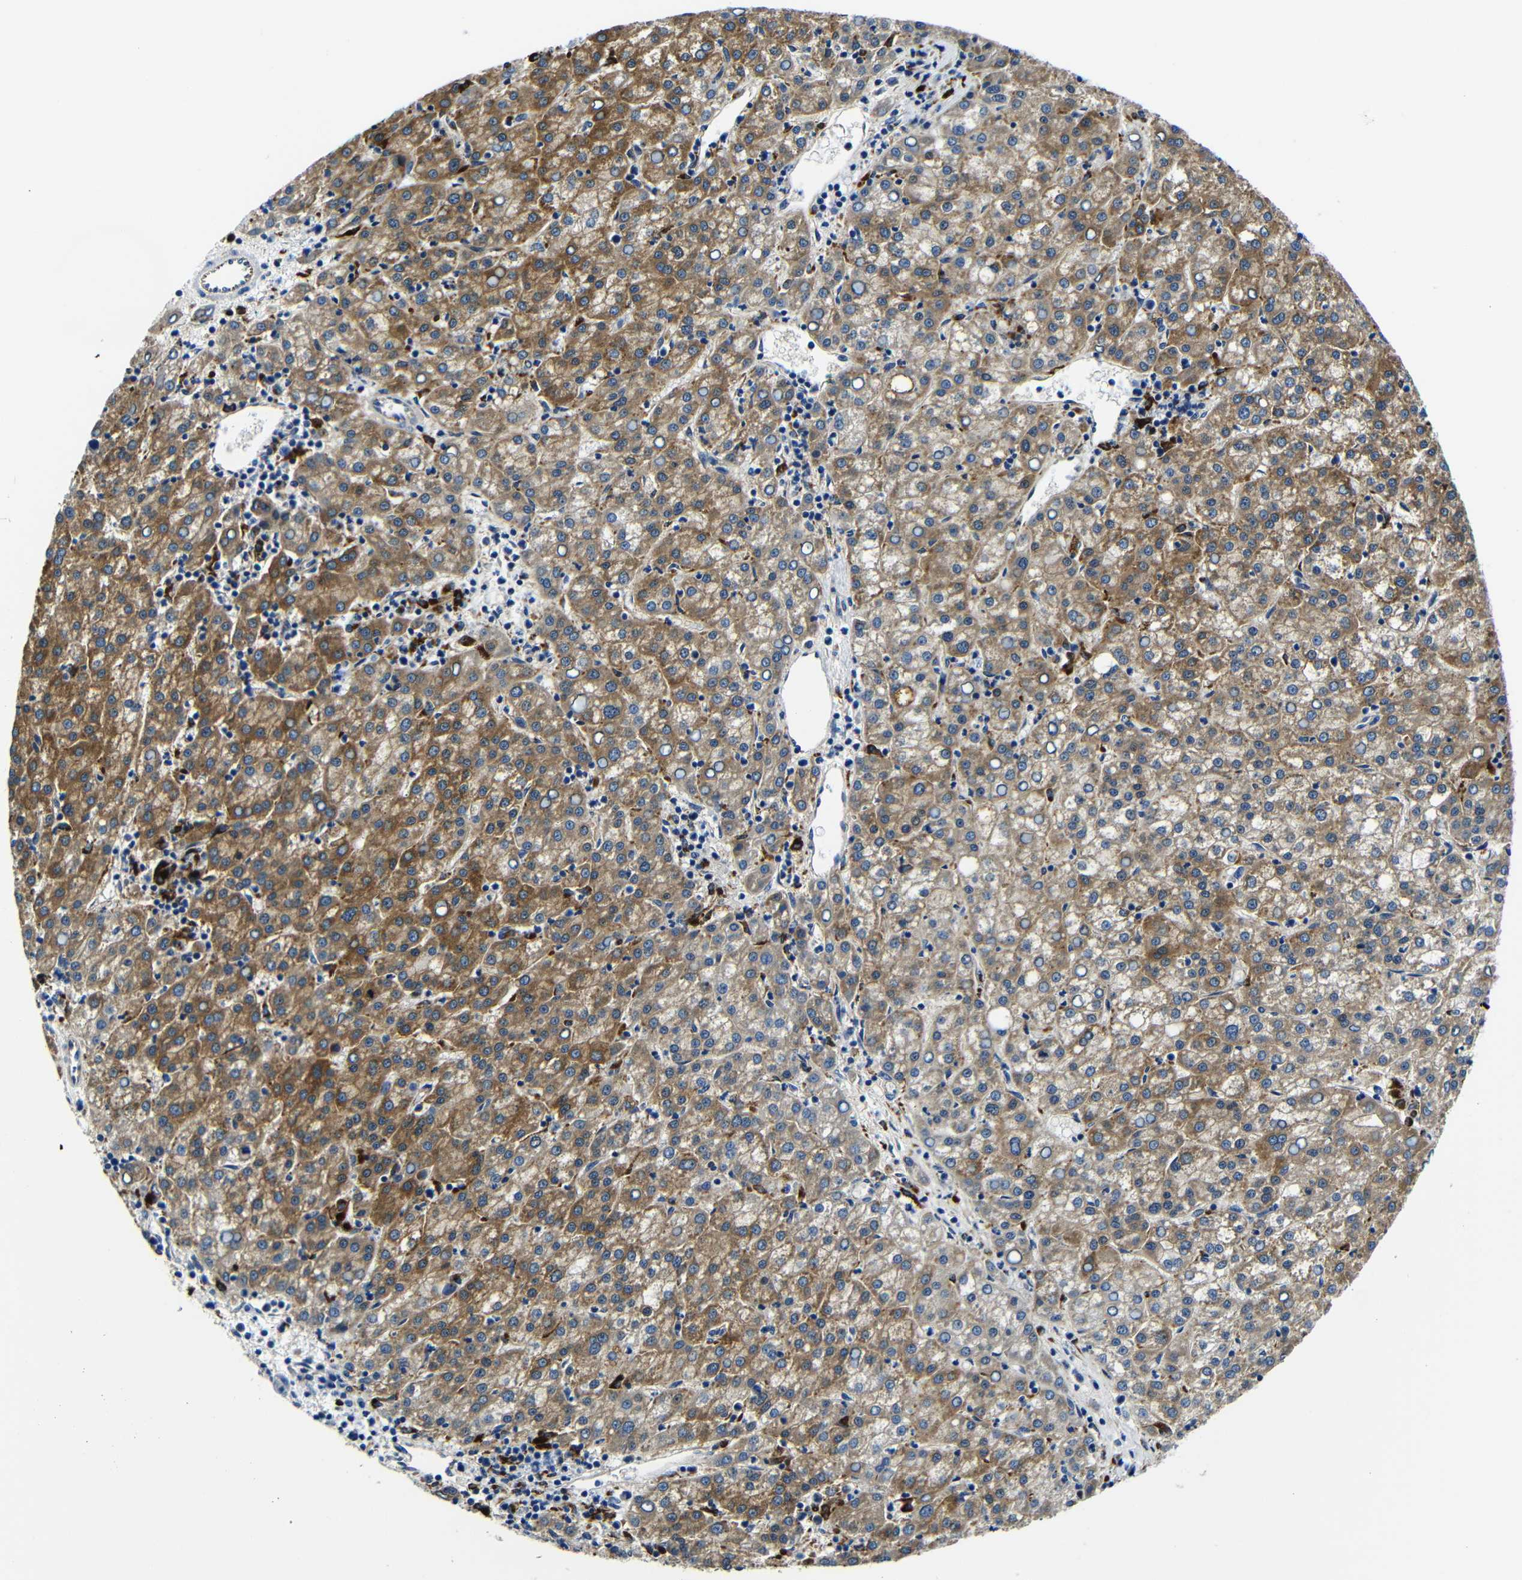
{"staining": {"intensity": "moderate", "quantity": ">75%", "location": "cytoplasmic/membranous"}, "tissue": "liver cancer", "cell_type": "Tumor cells", "image_type": "cancer", "snomed": [{"axis": "morphology", "description": "Carcinoma, Hepatocellular, NOS"}, {"axis": "topography", "description": "Liver"}], "caption": "IHC image of liver hepatocellular carcinoma stained for a protein (brown), which reveals medium levels of moderate cytoplasmic/membranous expression in approximately >75% of tumor cells.", "gene": "GIMAP2", "patient": {"sex": "female", "age": 58}}